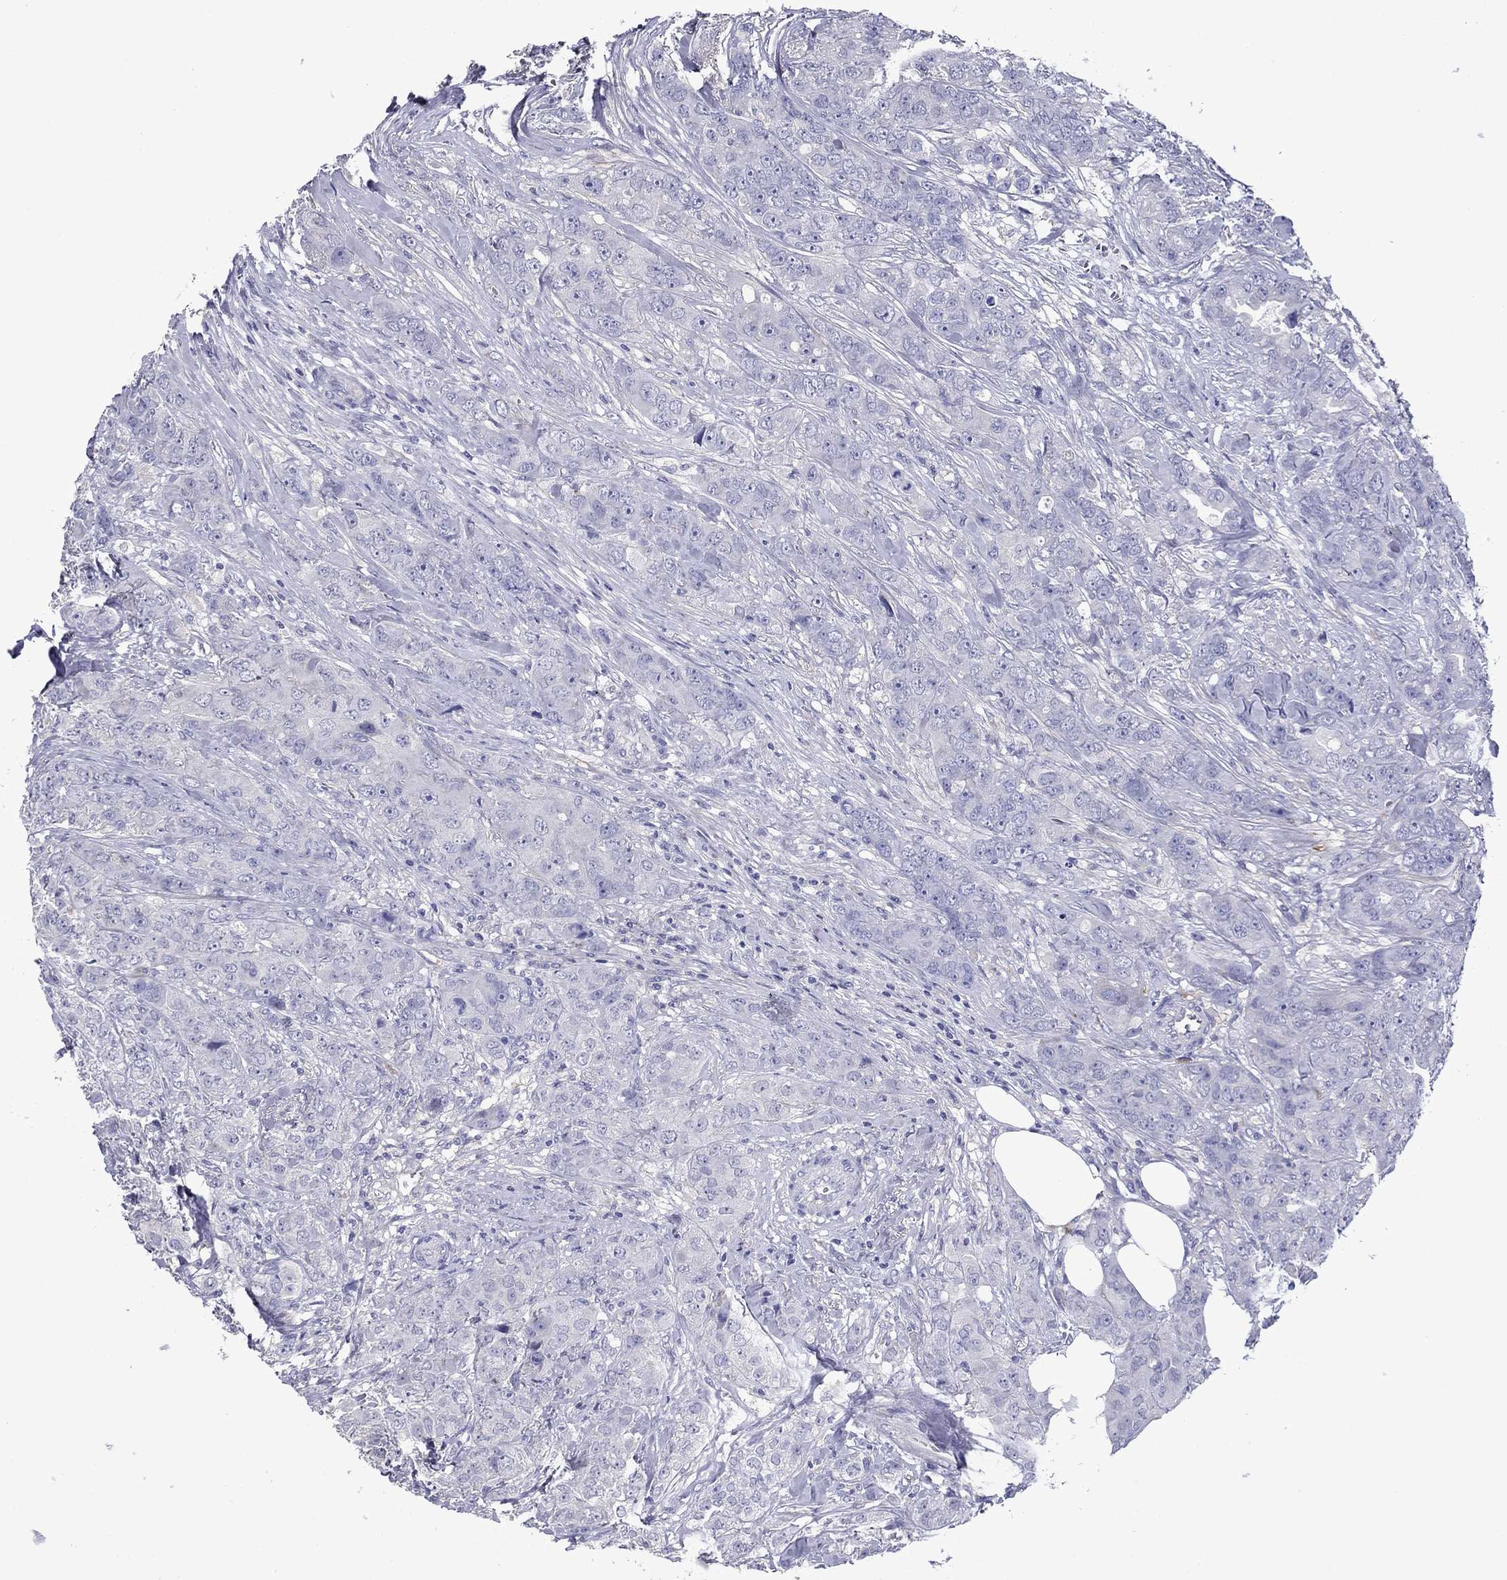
{"staining": {"intensity": "negative", "quantity": "none", "location": "none"}, "tissue": "breast cancer", "cell_type": "Tumor cells", "image_type": "cancer", "snomed": [{"axis": "morphology", "description": "Duct carcinoma"}, {"axis": "topography", "description": "Breast"}], "caption": "Tumor cells show no significant expression in breast infiltrating ductal carcinoma. (Immunohistochemistry (ihc), brightfield microscopy, high magnification).", "gene": "CNDP1", "patient": {"sex": "female", "age": 43}}